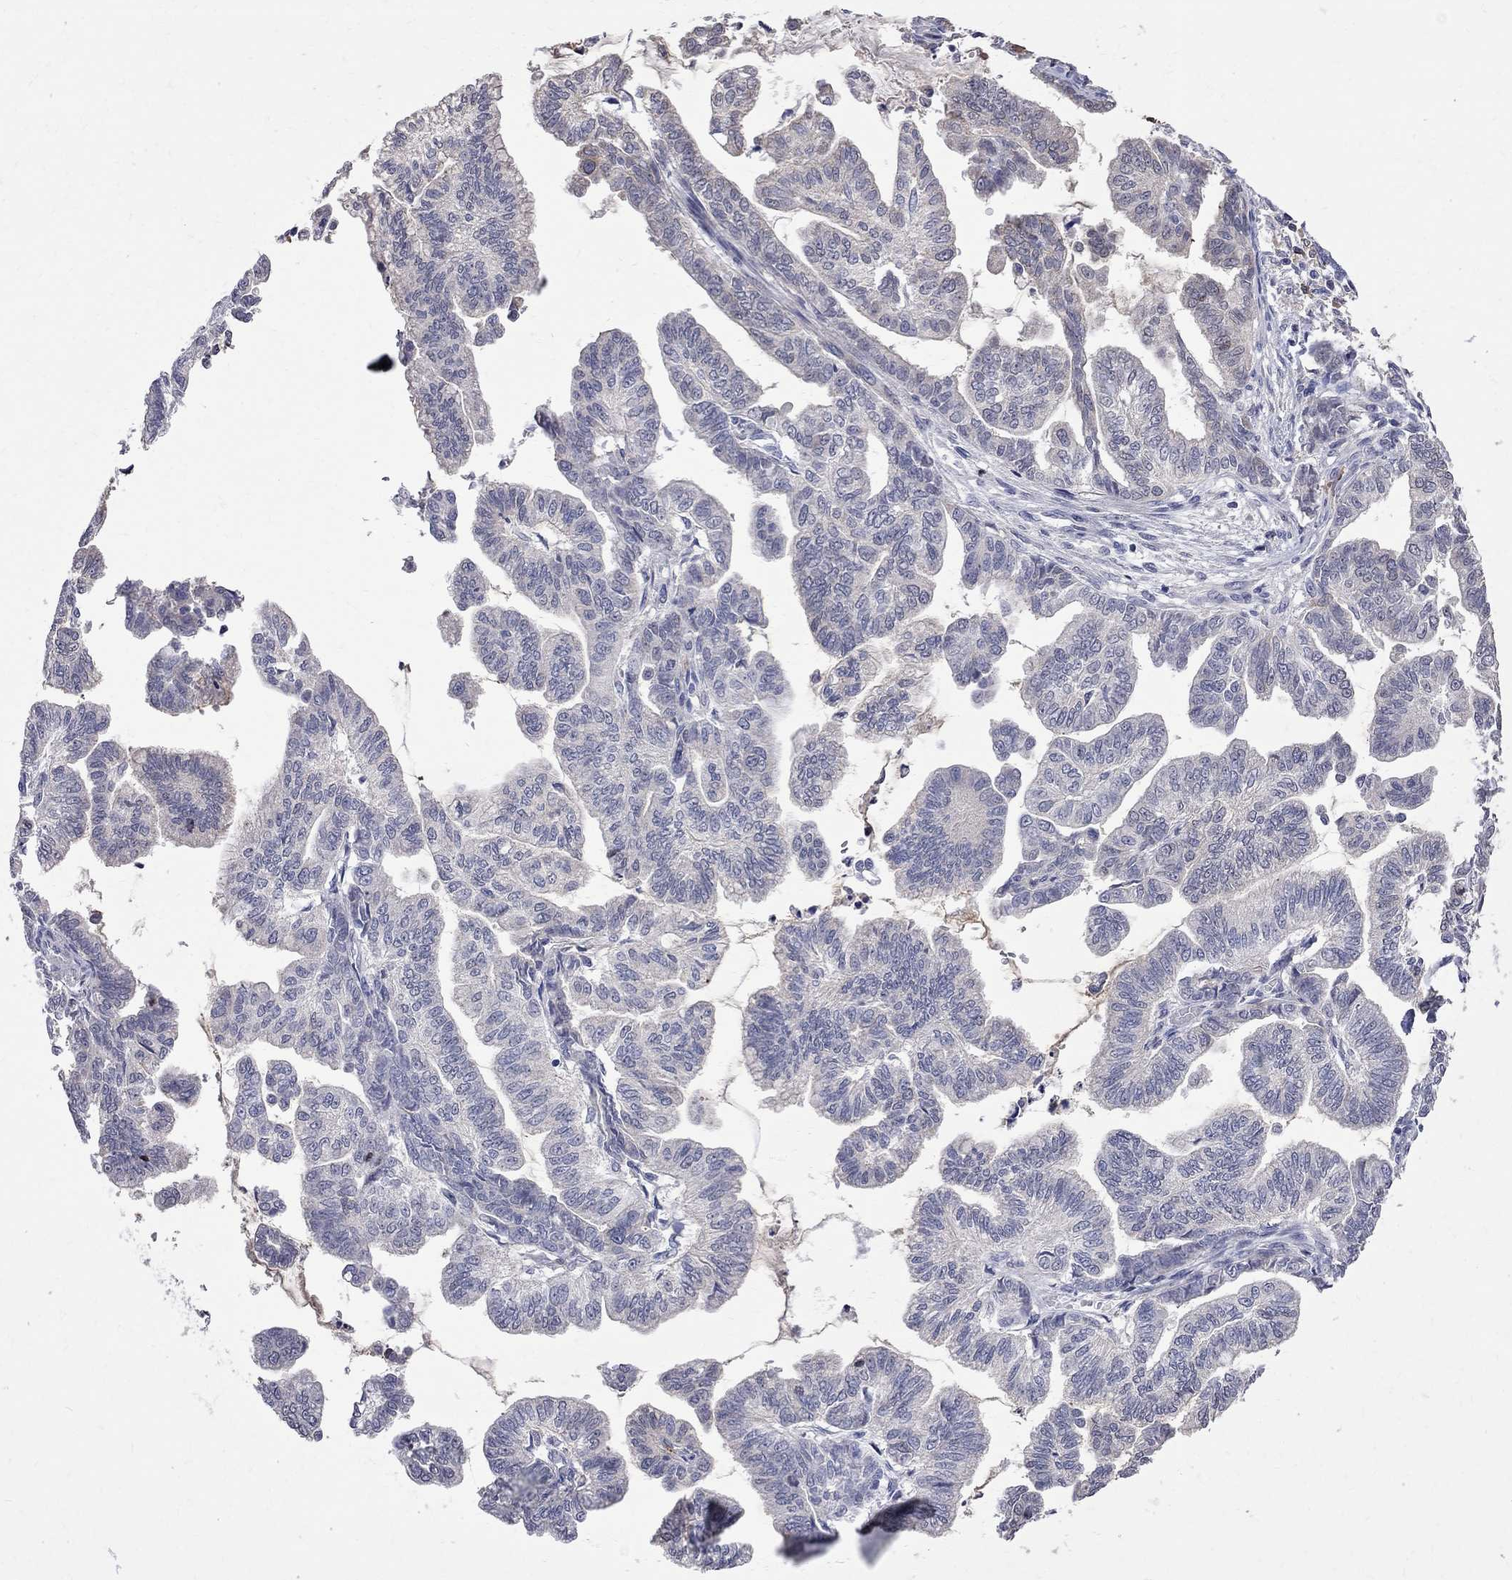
{"staining": {"intensity": "negative", "quantity": "none", "location": "none"}, "tissue": "stomach cancer", "cell_type": "Tumor cells", "image_type": "cancer", "snomed": [{"axis": "morphology", "description": "Adenocarcinoma, NOS"}, {"axis": "topography", "description": "Stomach"}], "caption": "This is an immunohistochemistry (IHC) micrograph of stomach cancer (adenocarcinoma). There is no expression in tumor cells.", "gene": "CKAP2", "patient": {"sex": "male", "age": 83}}